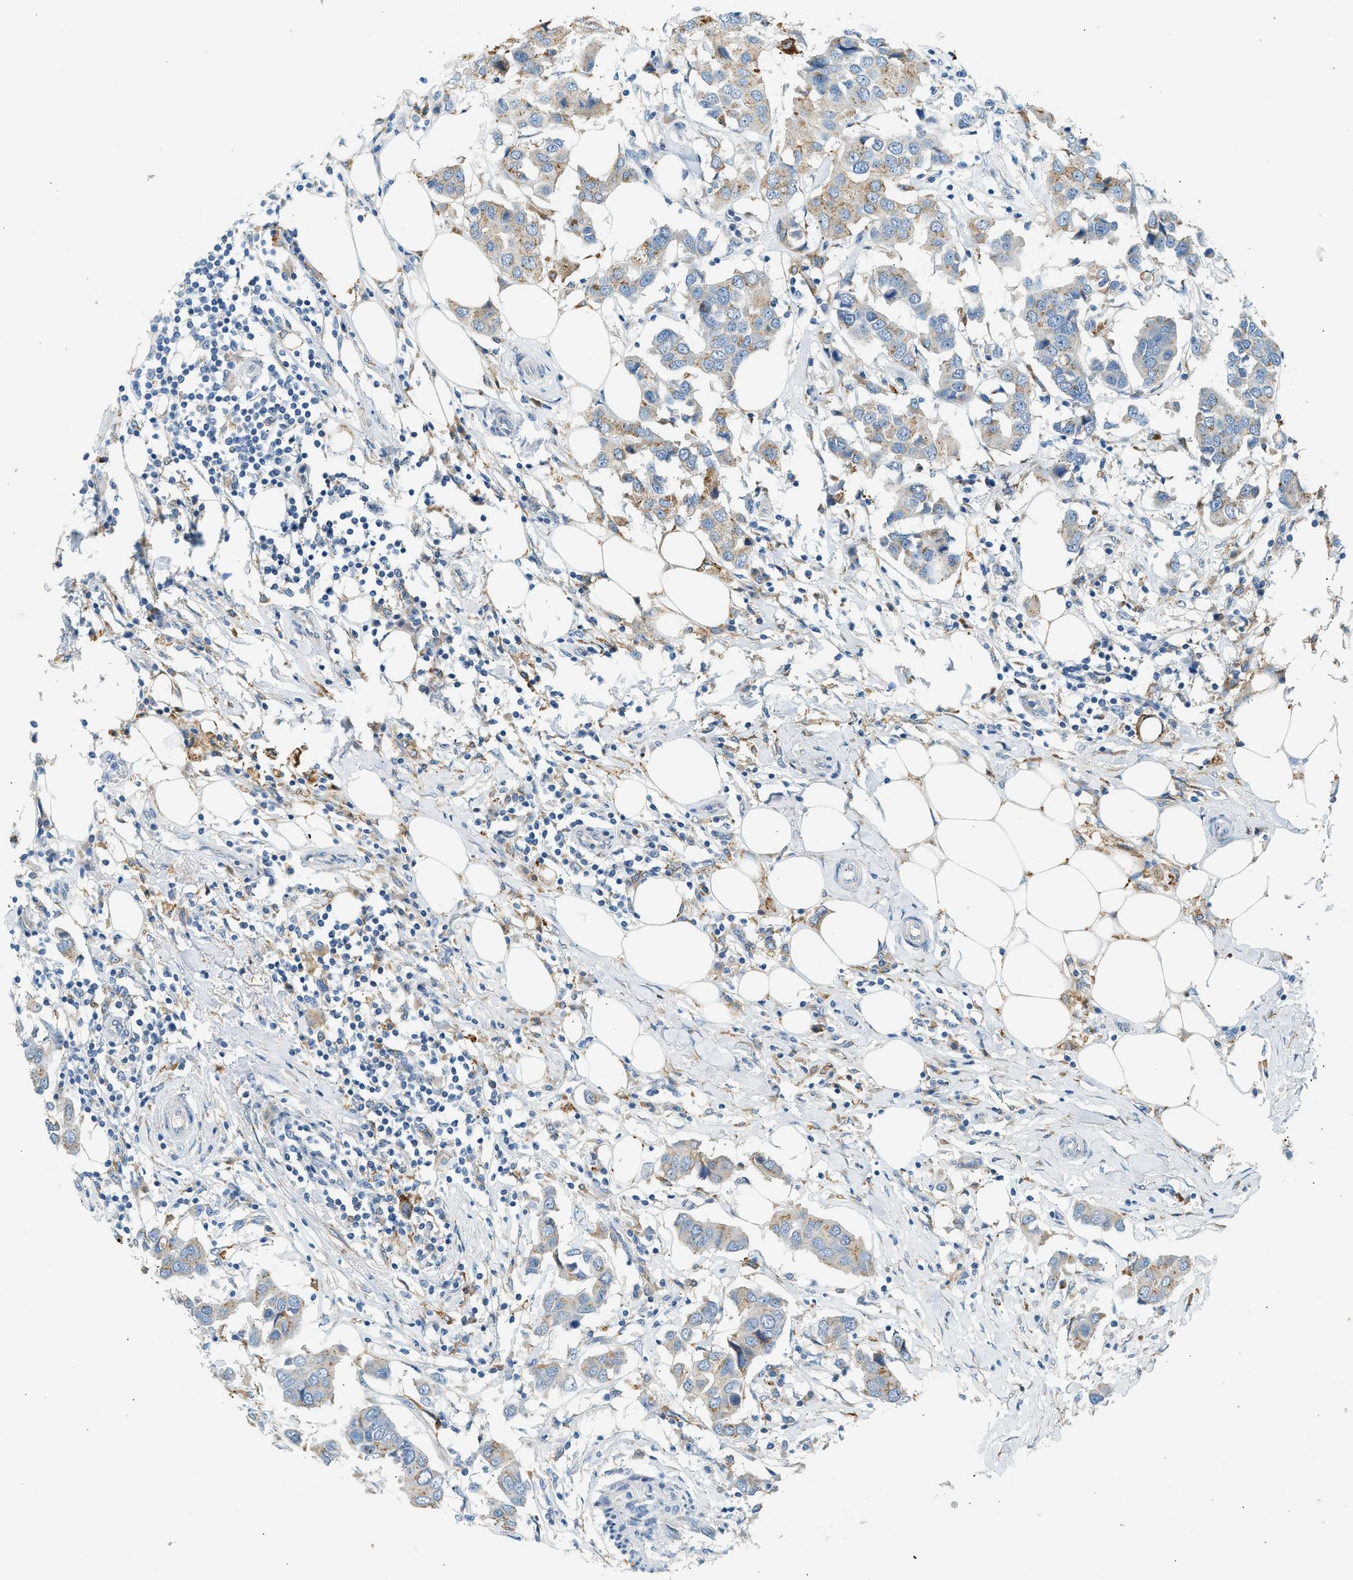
{"staining": {"intensity": "weak", "quantity": ">75%", "location": "cytoplasmic/membranous"}, "tissue": "breast cancer", "cell_type": "Tumor cells", "image_type": "cancer", "snomed": [{"axis": "morphology", "description": "Duct carcinoma"}, {"axis": "topography", "description": "Breast"}], "caption": "Weak cytoplasmic/membranous staining for a protein is identified in approximately >75% of tumor cells of breast cancer using immunohistochemistry.", "gene": "CTSB", "patient": {"sex": "female", "age": 80}}